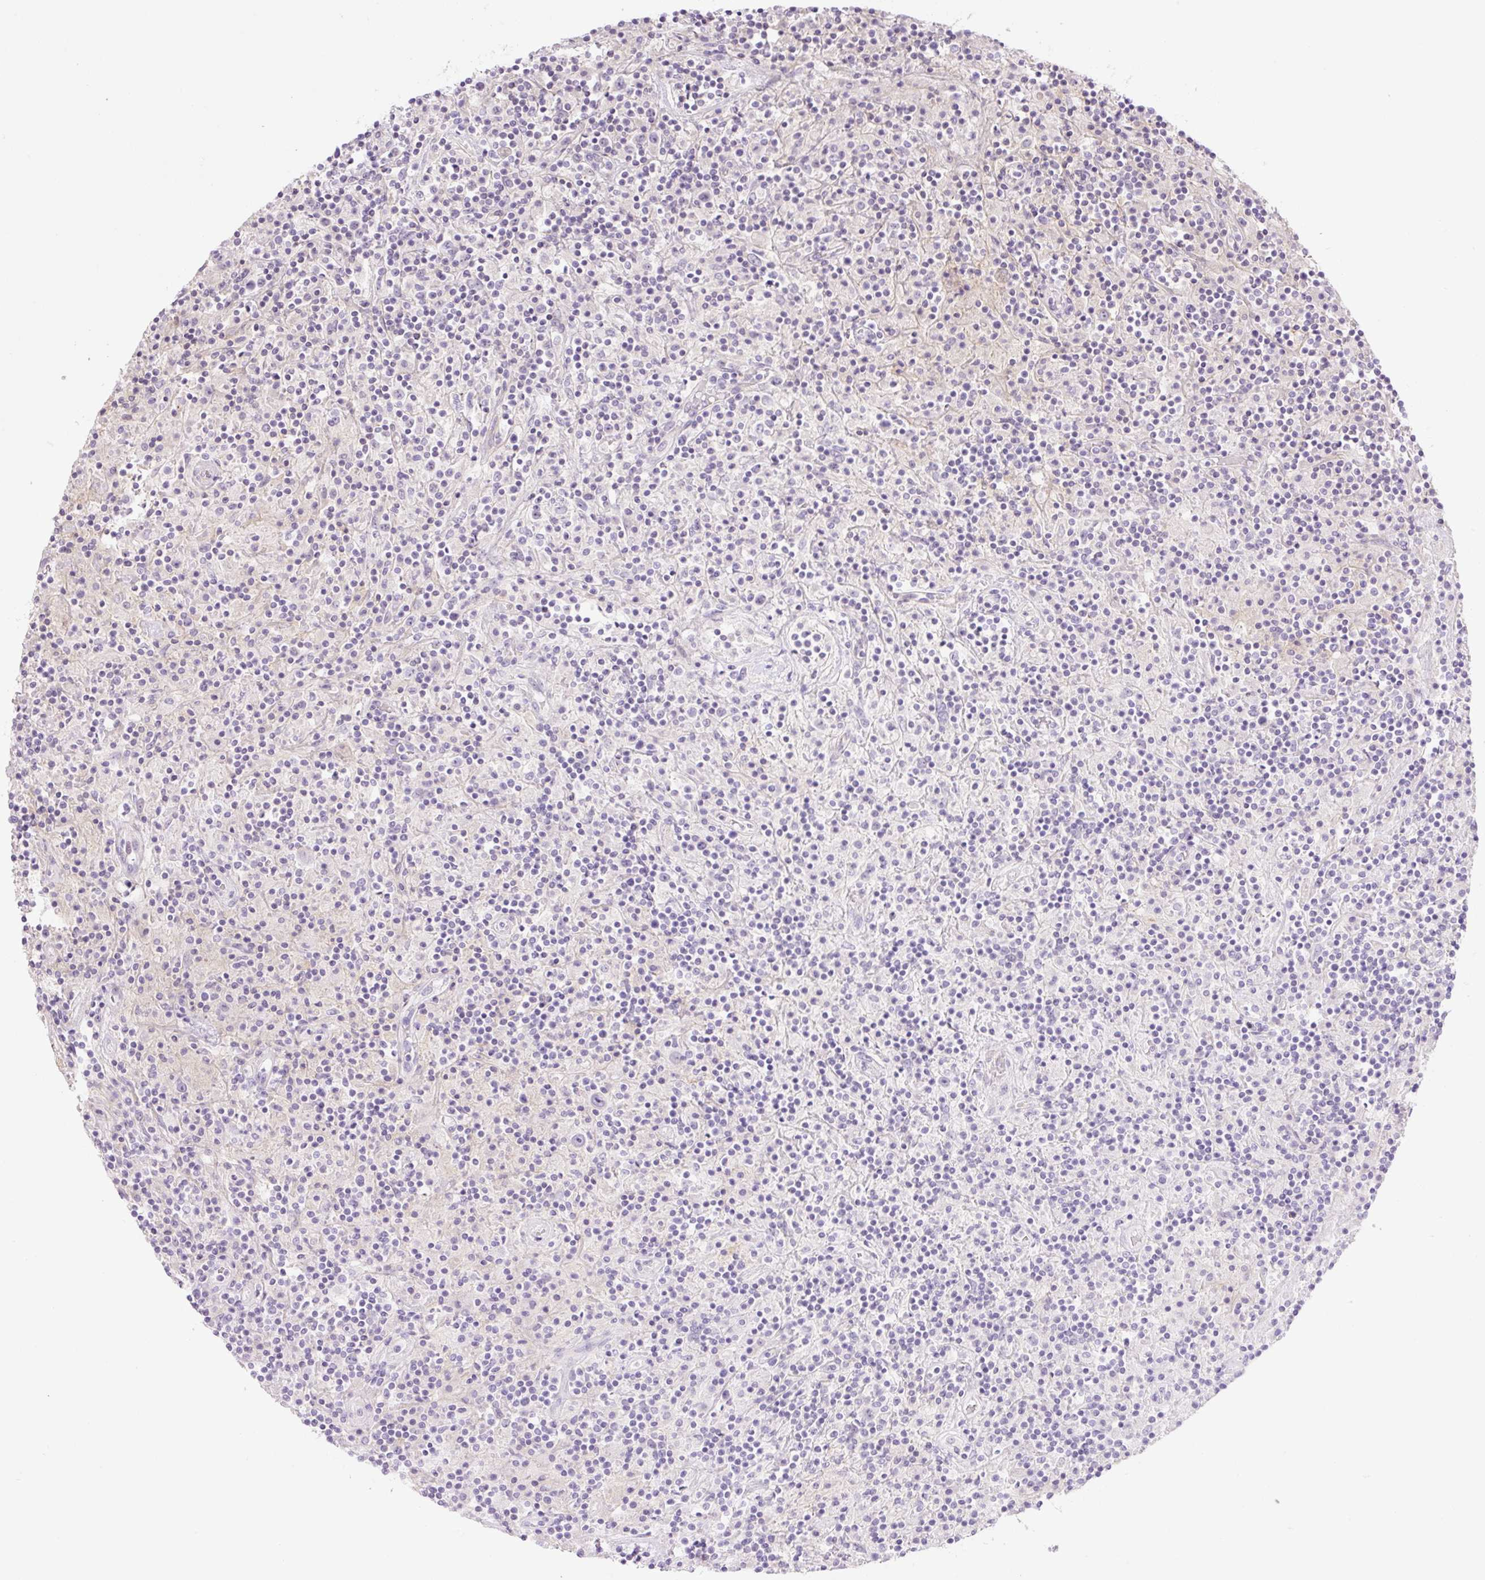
{"staining": {"intensity": "negative", "quantity": "none", "location": "none"}, "tissue": "lymphoma", "cell_type": "Tumor cells", "image_type": "cancer", "snomed": [{"axis": "morphology", "description": "Hodgkin's disease, NOS"}, {"axis": "topography", "description": "Lymph node"}], "caption": "IHC image of lymphoma stained for a protein (brown), which shows no positivity in tumor cells.", "gene": "GRID2", "patient": {"sex": "male", "age": 70}}